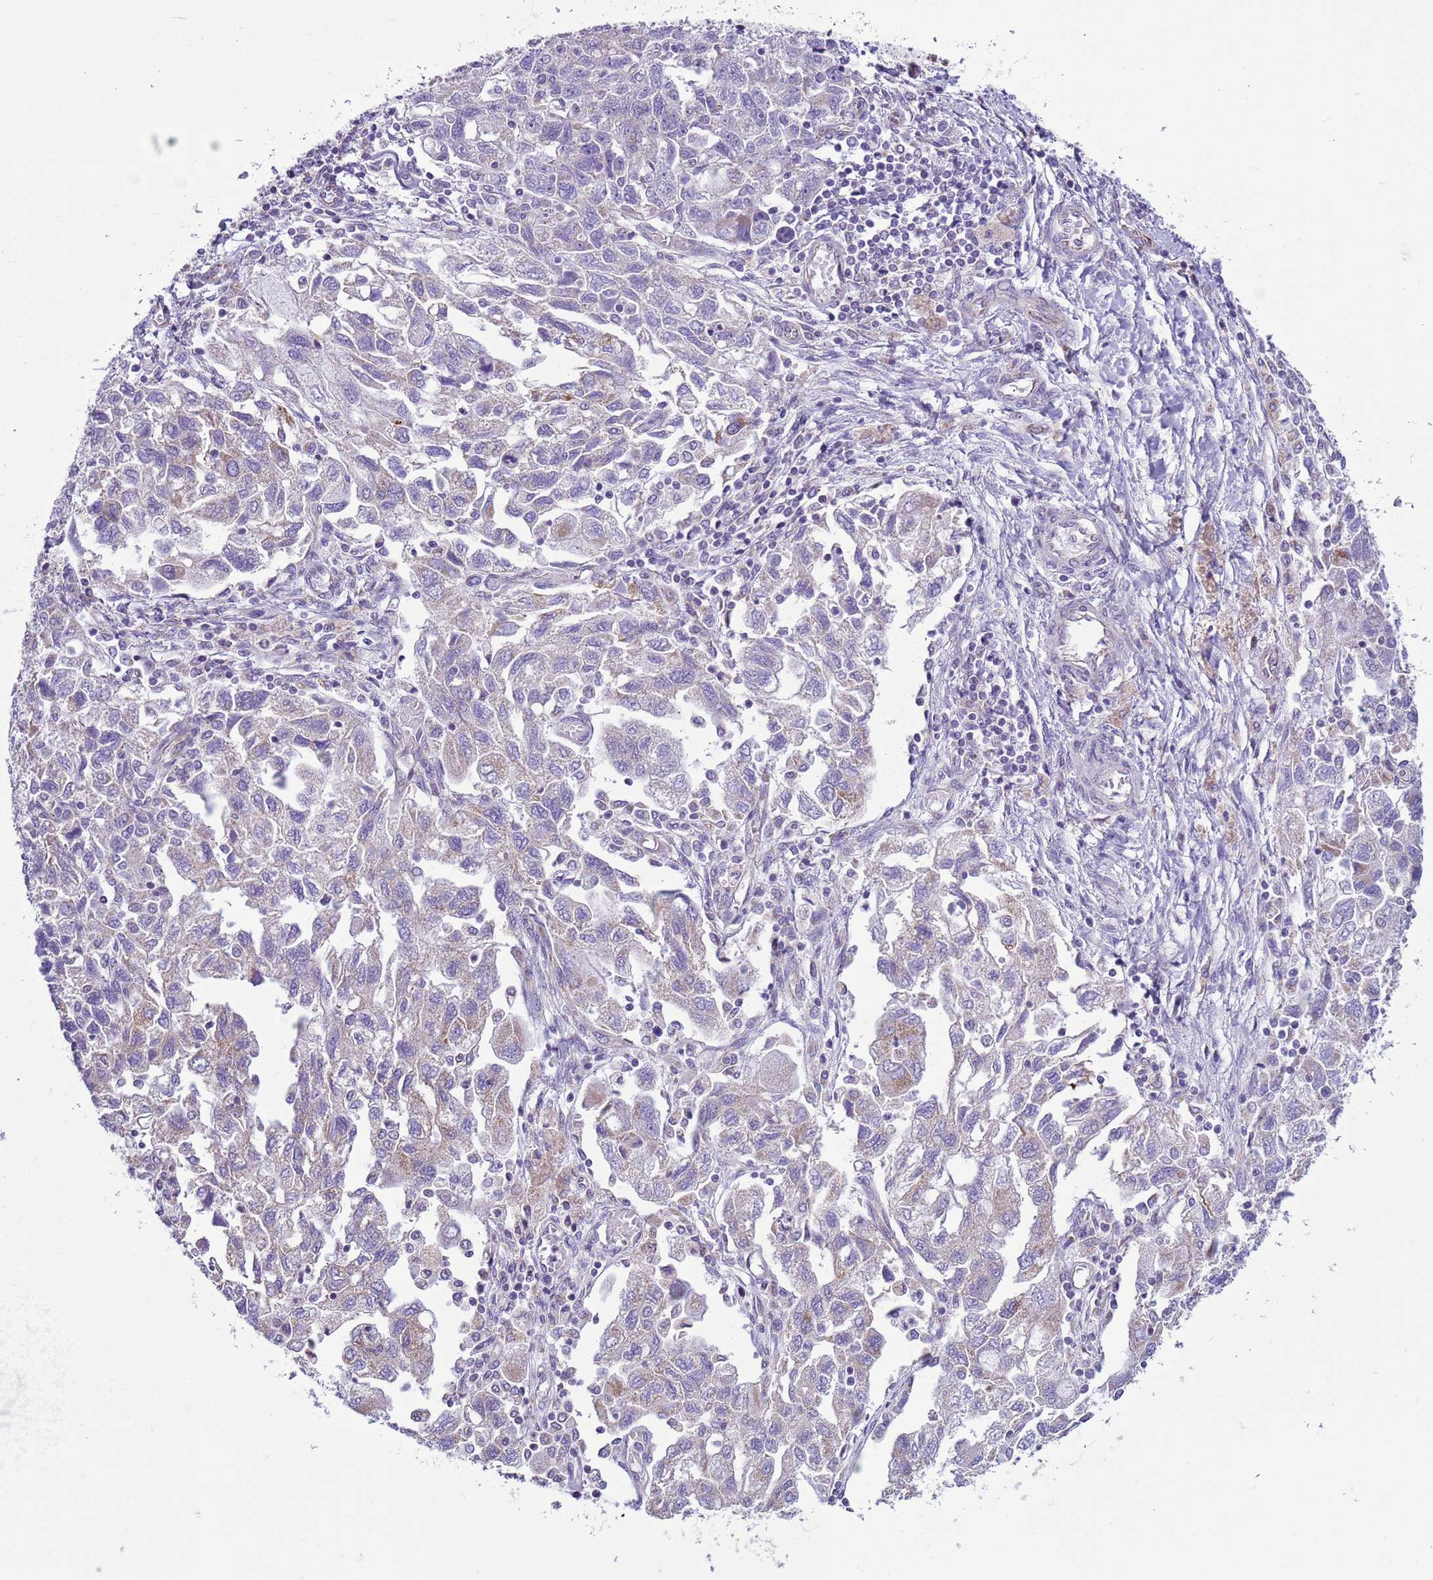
{"staining": {"intensity": "weak", "quantity": "<25%", "location": "cytoplasmic/membranous"}, "tissue": "ovarian cancer", "cell_type": "Tumor cells", "image_type": "cancer", "snomed": [{"axis": "morphology", "description": "Carcinoma, NOS"}, {"axis": "morphology", "description": "Cystadenocarcinoma, serous, NOS"}, {"axis": "topography", "description": "Ovary"}], "caption": "Tumor cells show no significant positivity in ovarian serous cystadenocarcinoma. (DAB immunohistochemistry (IHC) visualized using brightfield microscopy, high magnification).", "gene": "NCALD", "patient": {"sex": "female", "age": 69}}